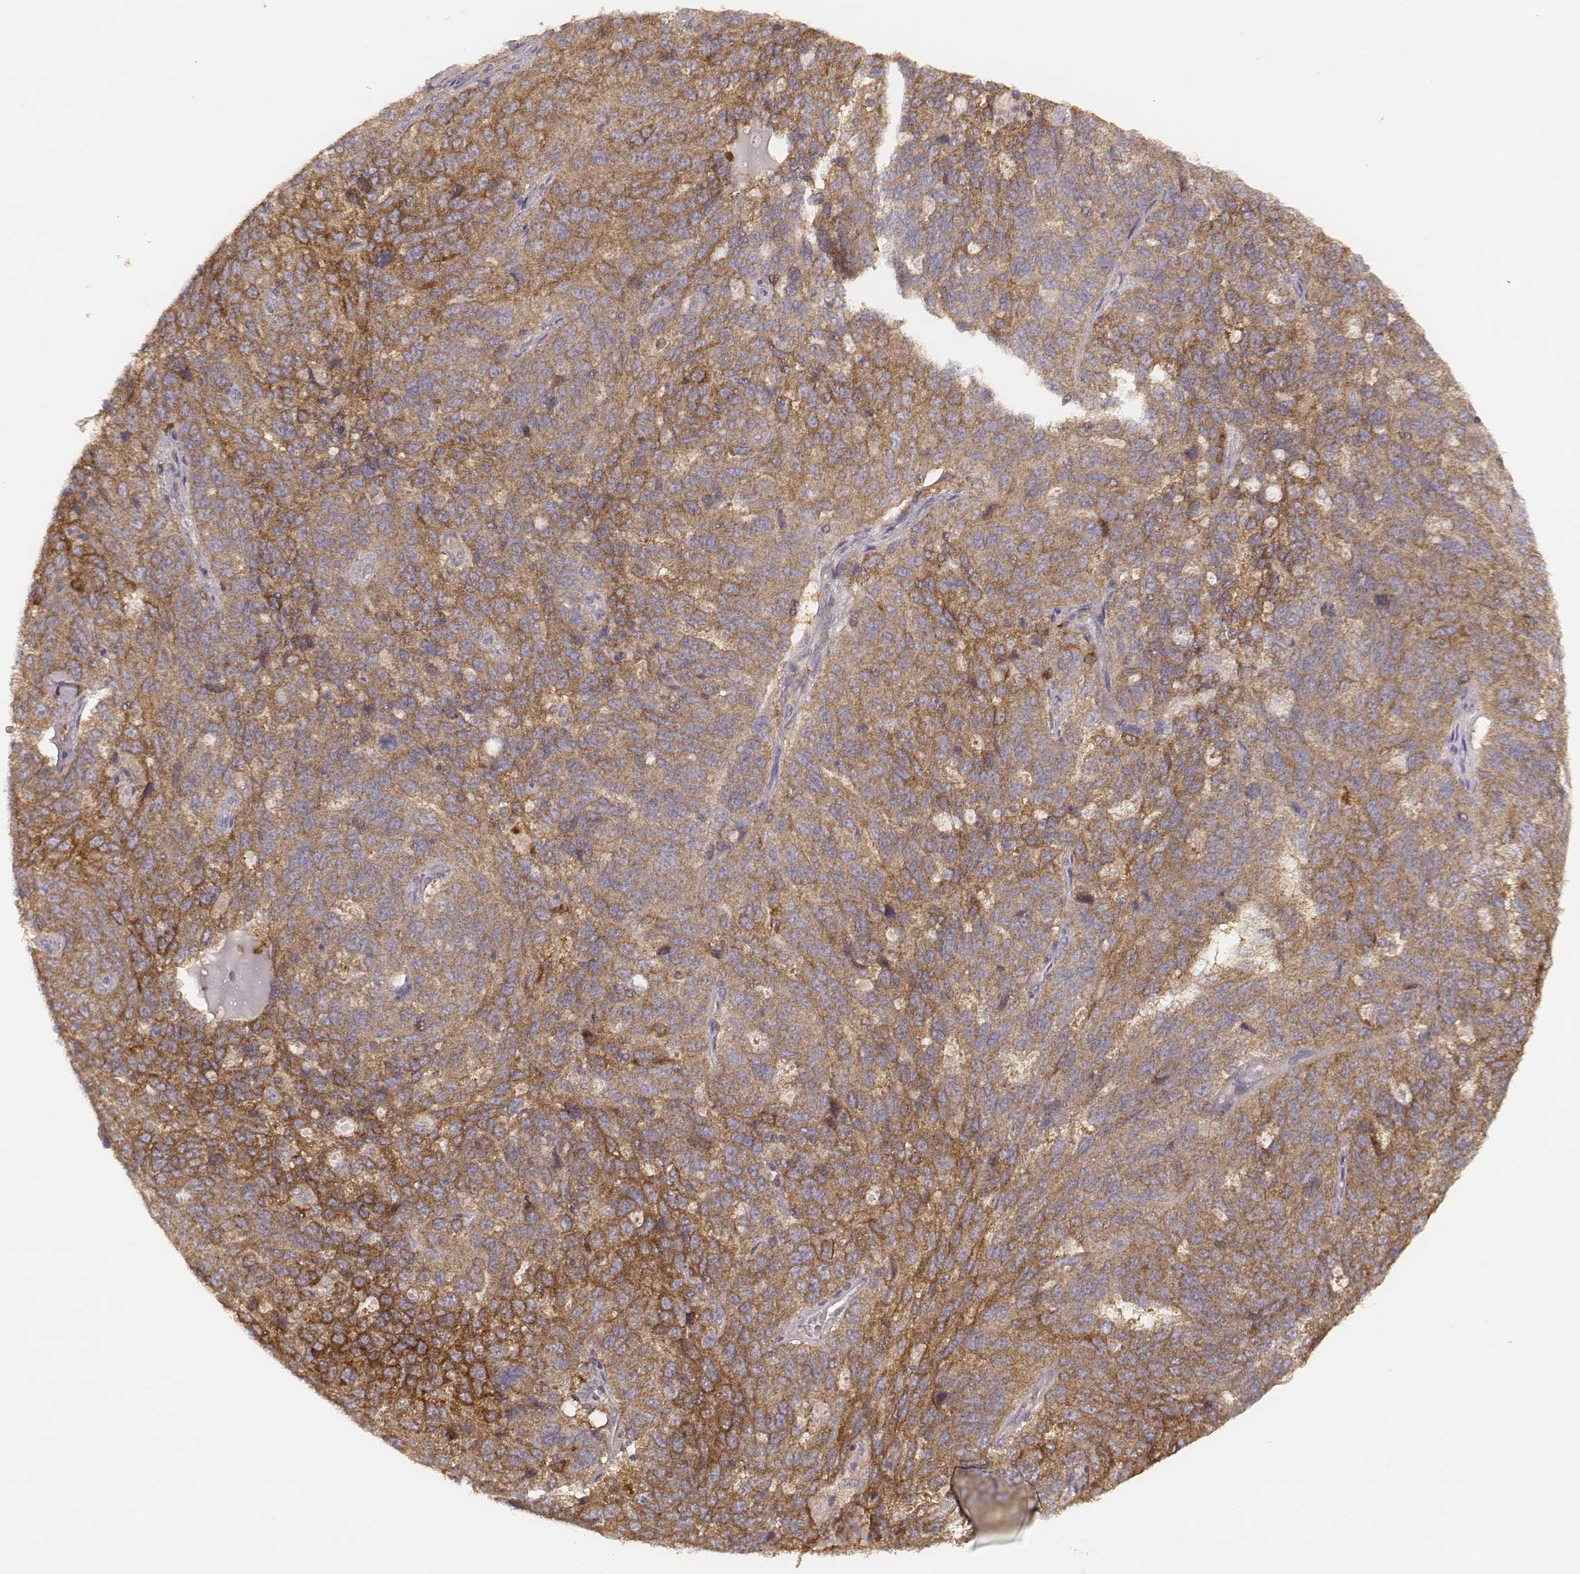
{"staining": {"intensity": "moderate", "quantity": ">75%", "location": "cytoplasmic/membranous"}, "tissue": "ovarian cancer", "cell_type": "Tumor cells", "image_type": "cancer", "snomed": [{"axis": "morphology", "description": "Cystadenocarcinoma, serous, NOS"}, {"axis": "topography", "description": "Ovary"}], "caption": "The photomicrograph demonstrates staining of ovarian cancer (serous cystadenocarcinoma), revealing moderate cytoplasmic/membranous protein positivity (brown color) within tumor cells.", "gene": "CARS1", "patient": {"sex": "female", "age": 71}}